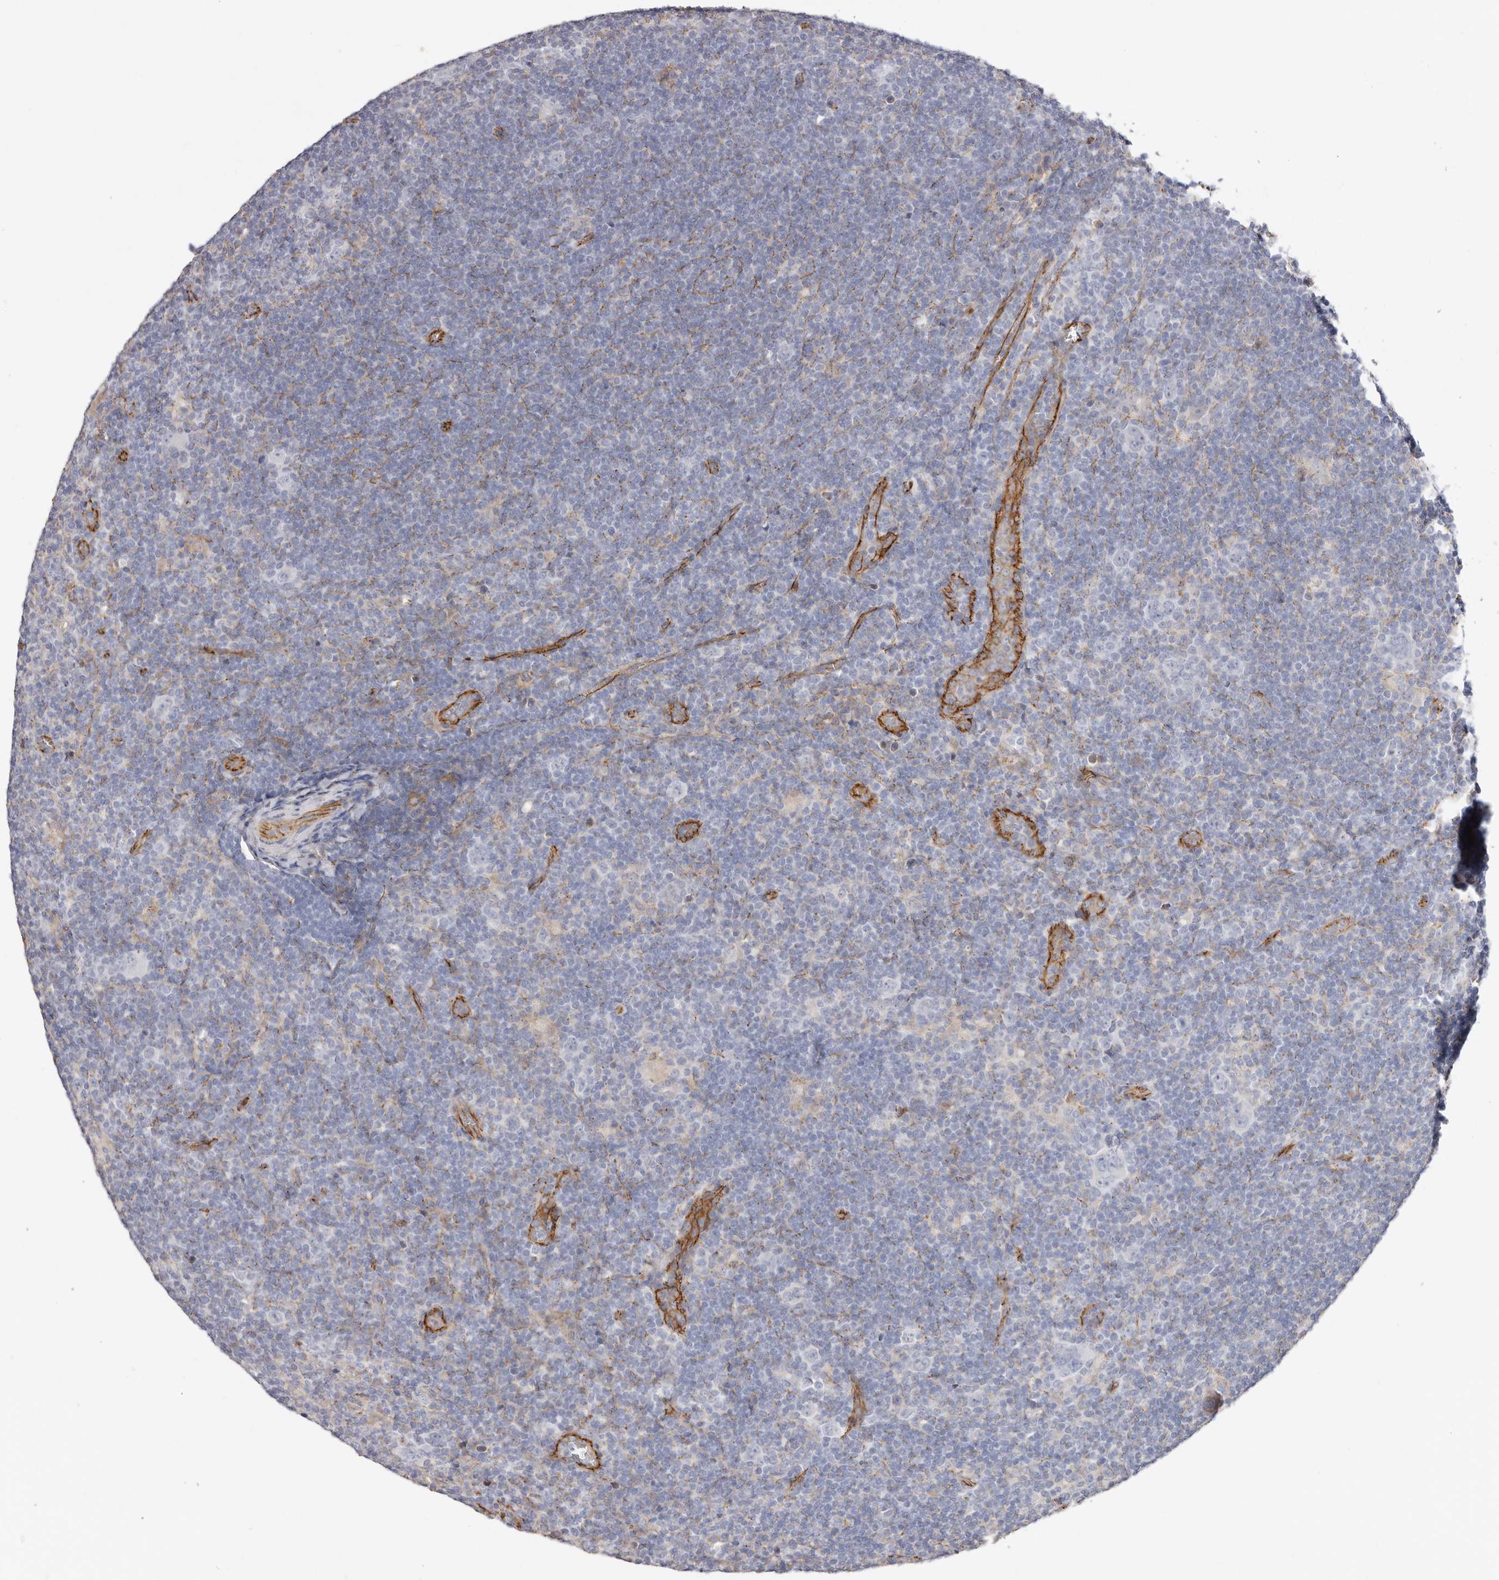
{"staining": {"intensity": "negative", "quantity": "none", "location": "none"}, "tissue": "lymphoma", "cell_type": "Tumor cells", "image_type": "cancer", "snomed": [{"axis": "morphology", "description": "Hodgkin's disease, NOS"}, {"axis": "topography", "description": "Lymph node"}], "caption": "The photomicrograph shows no staining of tumor cells in Hodgkin's disease.", "gene": "CTNNB1", "patient": {"sex": "female", "age": 57}}